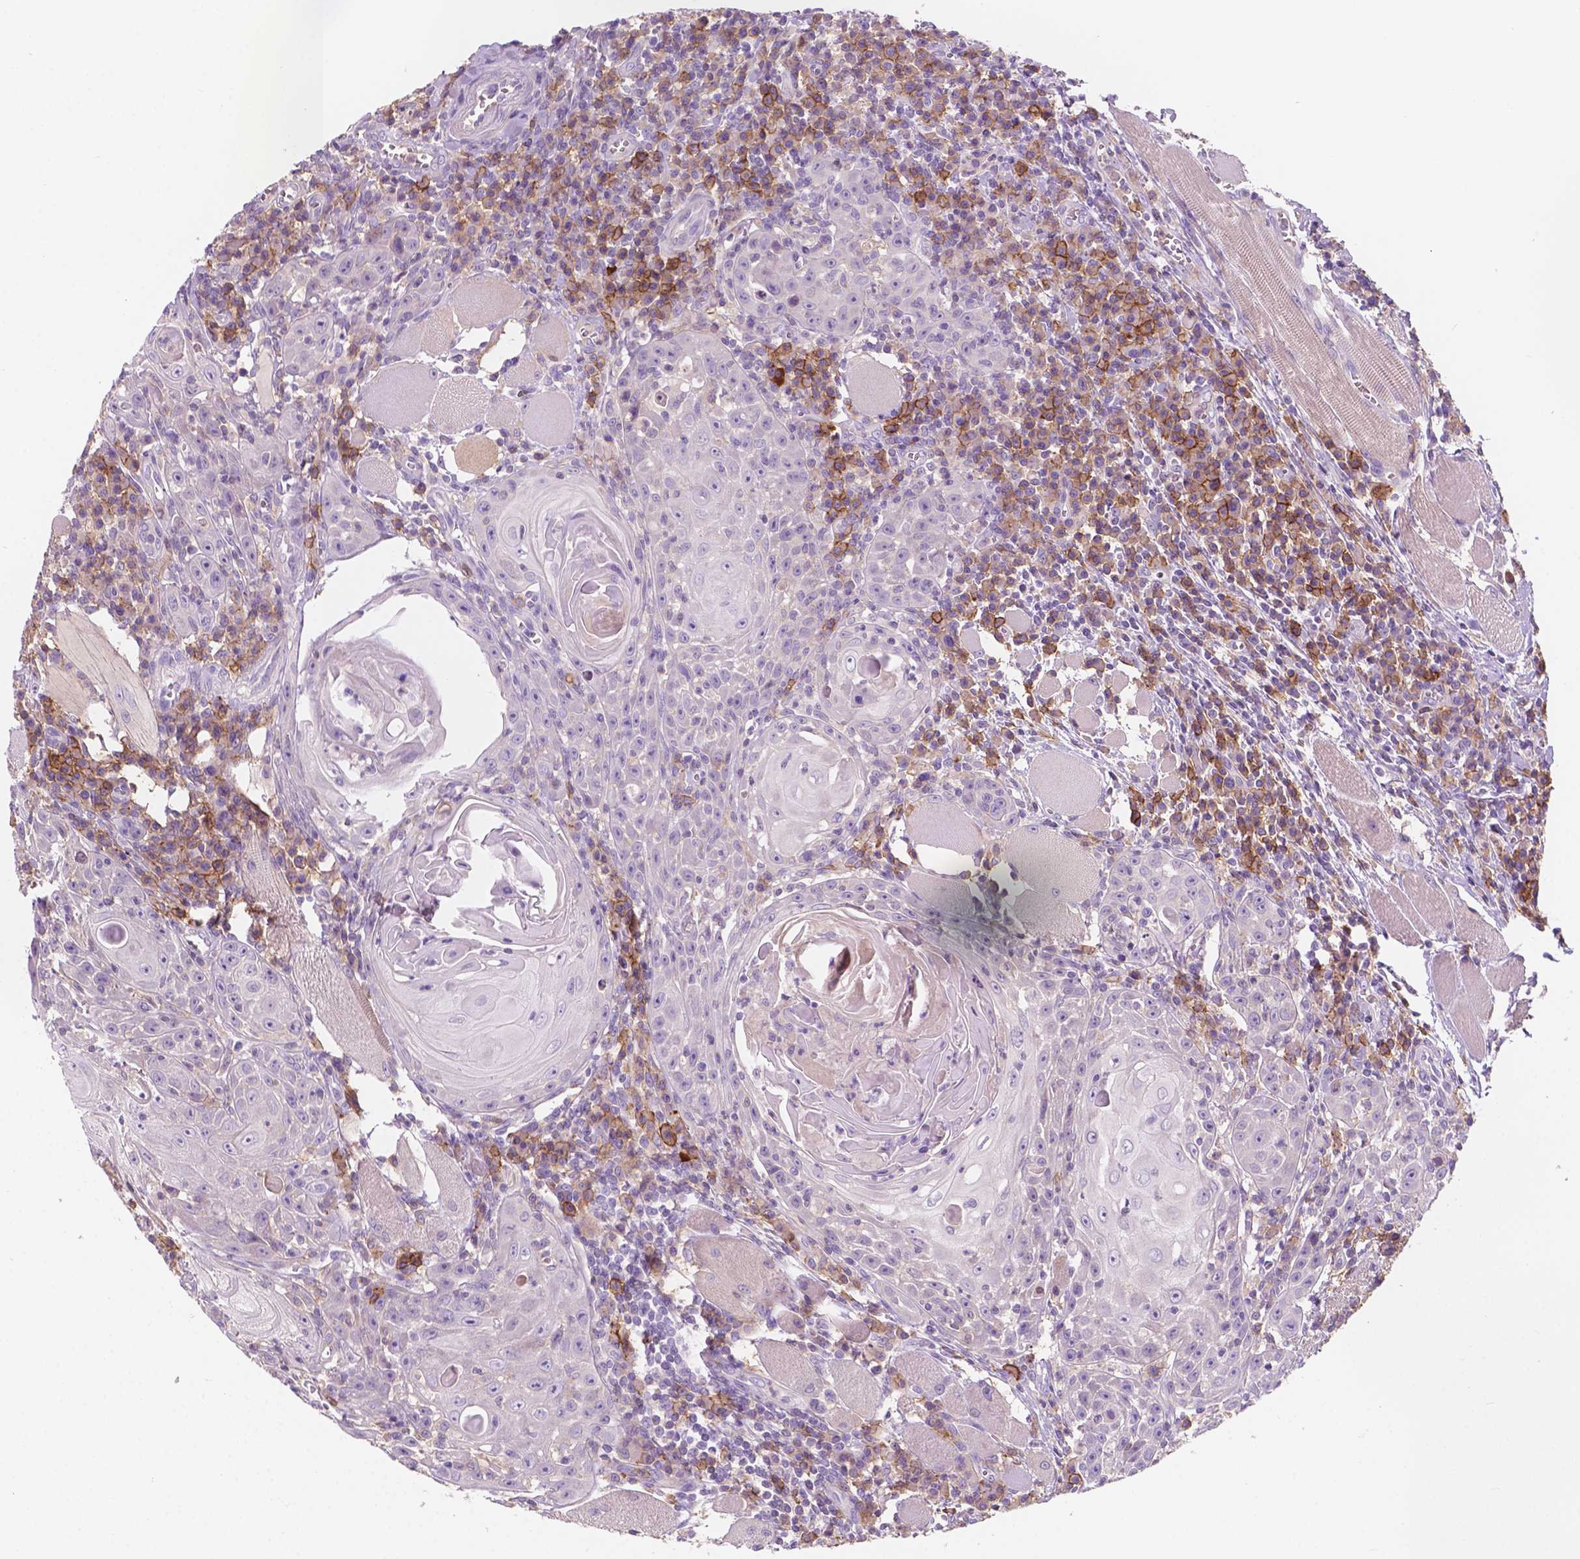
{"staining": {"intensity": "negative", "quantity": "none", "location": "none"}, "tissue": "head and neck cancer", "cell_type": "Tumor cells", "image_type": "cancer", "snomed": [{"axis": "morphology", "description": "Squamous cell carcinoma, NOS"}, {"axis": "topography", "description": "Head-Neck"}], "caption": "High power microscopy micrograph of an IHC micrograph of squamous cell carcinoma (head and neck), revealing no significant positivity in tumor cells.", "gene": "SEMA4A", "patient": {"sex": "male", "age": 52}}